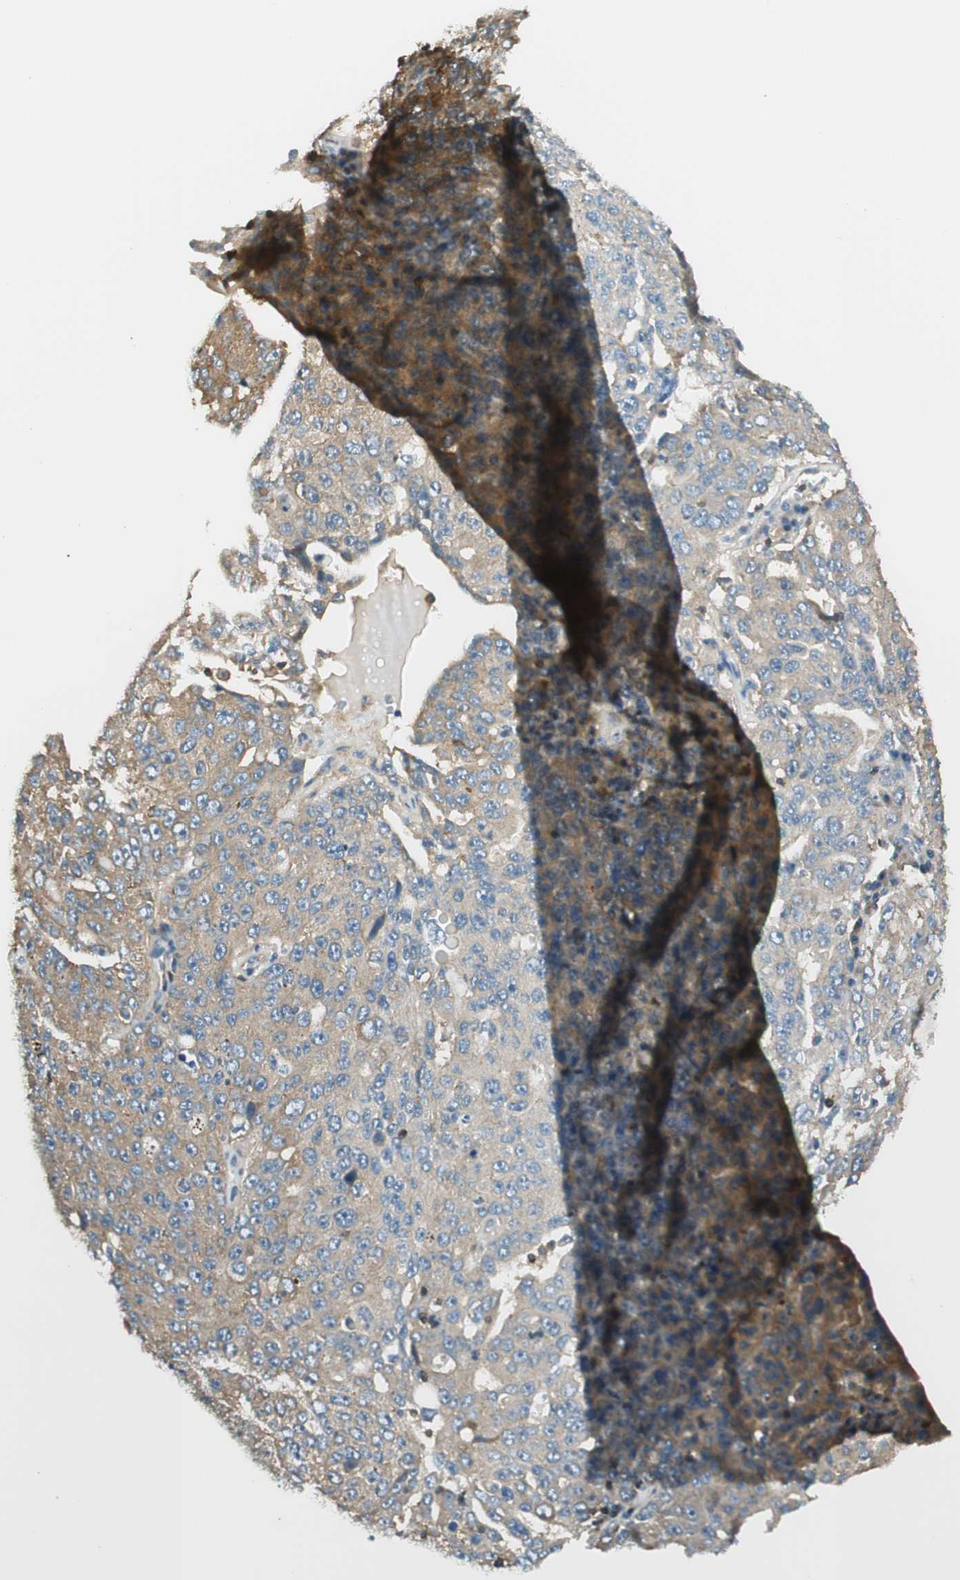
{"staining": {"intensity": "moderate", "quantity": ">75%", "location": "cytoplasmic/membranous"}, "tissue": "ovarian cancer", "cell_type": "Tumor cells", "image_type": "cancer", "snomed": [{"axis": "morphology", "description": "Carcinoma, endometroid"}, {"axis": "topography", "description": "Ovary"}], "caption": "Ovarian cancer stained with a brown dye displays moderate cytoplasmic/membranous positive expression in about >75% of tumor cells.", "gene": "PI4K2B", "patient": {"sex": "female", "age": 62}}